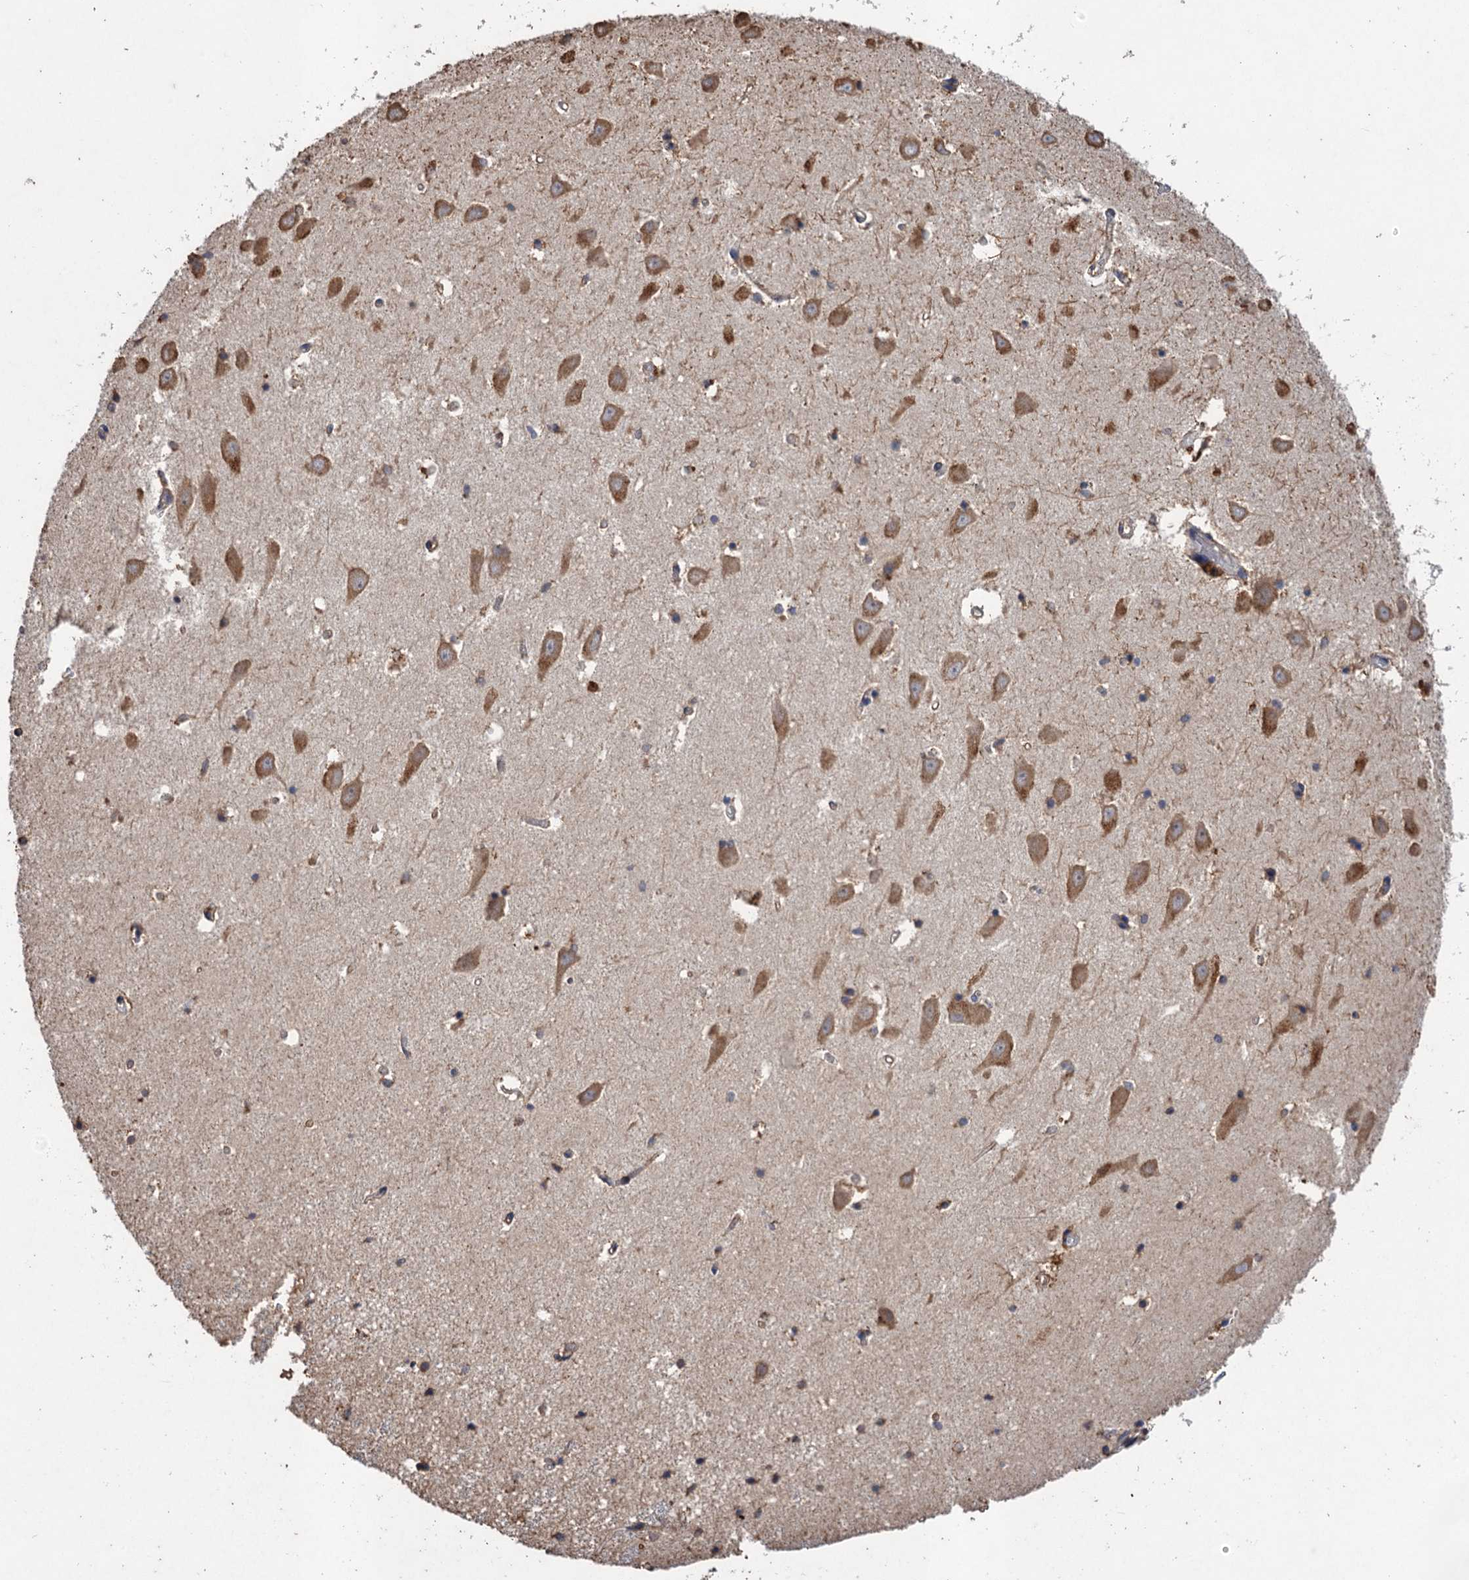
{"staining": {"intensity": "moderate", "quantity": "<25%", "location": "cytoplasmic/membranous"}, "tissue": "hippocampus", "cell_type": "Glial cells", "image_type": "normal", "snomed": [{"axis": "morphology", "description": "Normal tissue, NOS"}, {"axis": "topography", "description": "Hippocampus"}], "caption": "Brown immunohistochemical staining in normal human hippocampus reveals moderate cytoplasmic/membranous staining in approximately <25% of glial cells. (IHC, brightfield microscopy, high magnification).", "gene": "SCUBE3", "patient": {"sex": "male", "age": 70}}